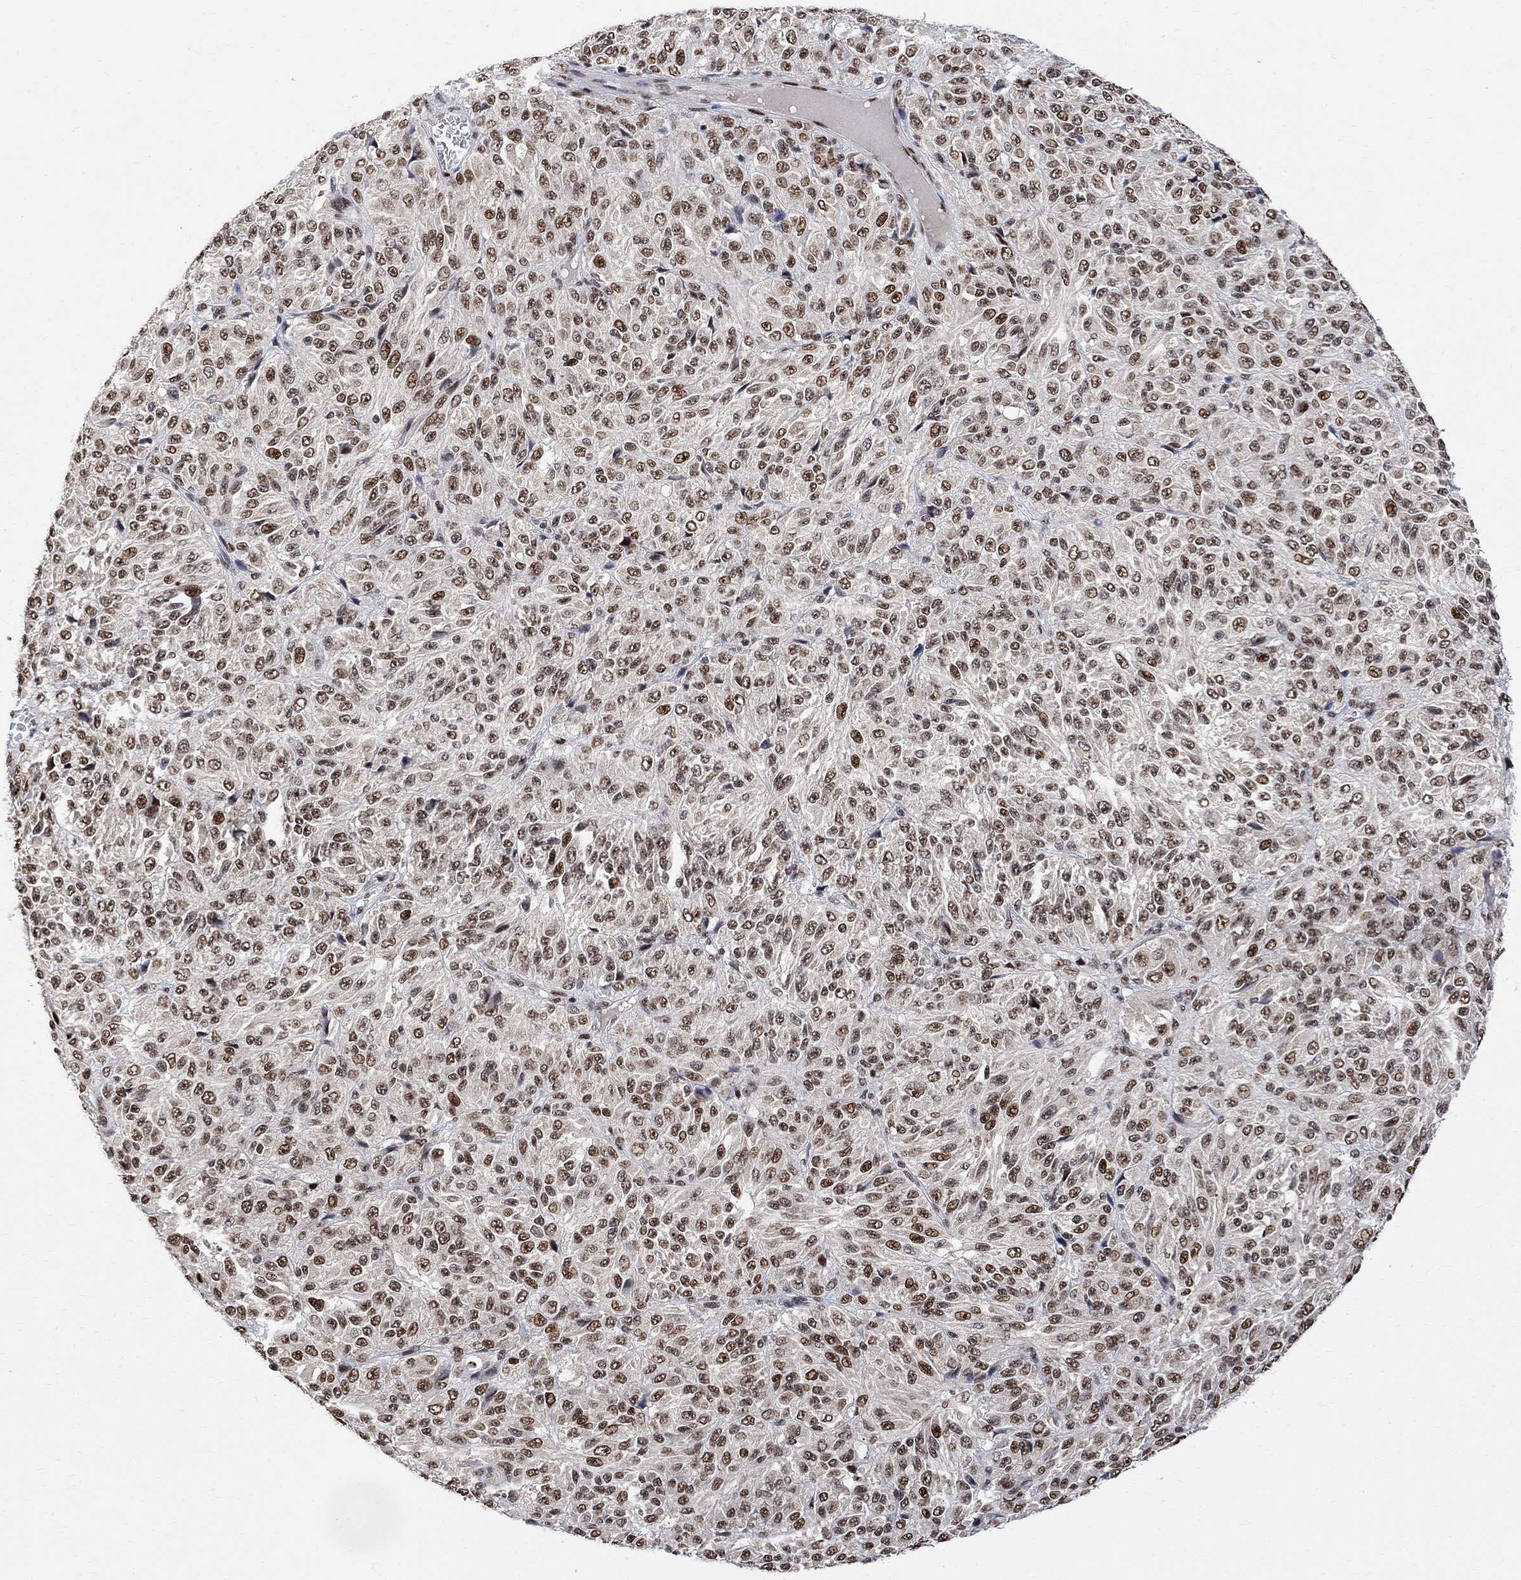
{"staining": {"intensity": "moderate", "quantity": ">75%", "location": "nuclear"}, "tissue": "melanoma", "cell_type": "Tumor cells", "image_type": "cancer", "snomed": [{"axis": "morphology", "description": "Malignant melanoma, Metastatic site"}, {"axis": "topography", "description": "Brain"}], "caption": "Immunohistochemistry (IHC) staining of malignant melanoma (metastatic site), which displays medium levels of moderate nuclear staining in approximately >75% of tumor cells indicating moderate nuclear protein expression. The staining was performed using DAB (3,3'-diaminobenzidine) (brown) for protein detection and nuclei were counterstained in hematoxylin (blue).", "gene": "E4F1", "patient": {"sex": "female", "age": 56}}